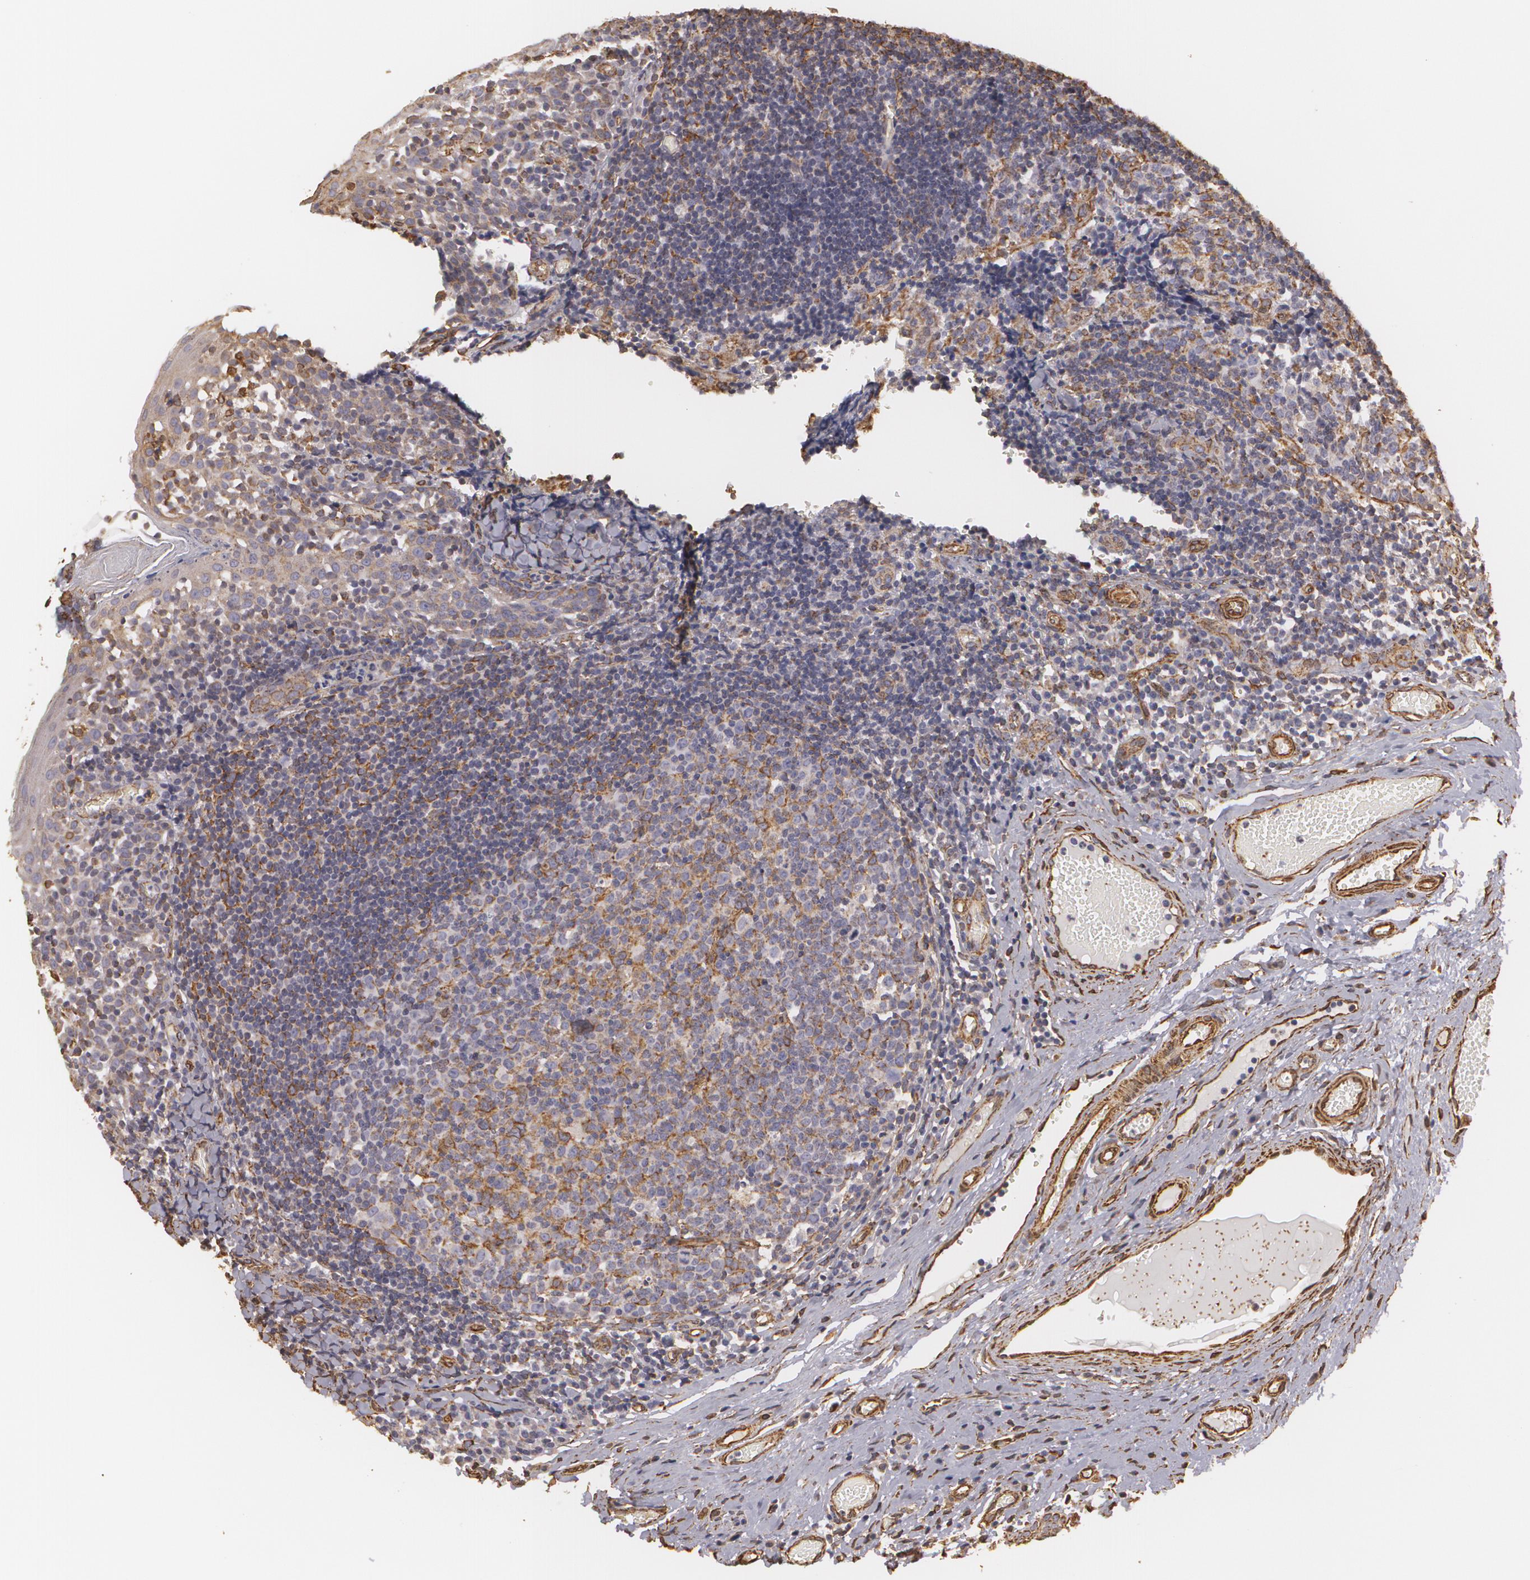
{"staining": {"intensity": "moderate", "quantity": "25%-75%", "location": "cytoplasmic/membranous"}, "tissue": "tonsil", "cell_type": "Germinal center cells", "image_type": "normal", "snomed": [{"axis": "morphology", "description": "Normal tissue, NOS"}, {"axis": "topography", "description": "Tonsil"}], "caption": "Immunohistochemical staining of unremarkable human tonsil demonstrates 25%-75% levels of moderate cytoplasmic/membranous protein positivity in approximately 25%-75% of germinal center cells. (DAB (3,3'-diaminobenzidine) = brown stain, brightfield microscopy at high magnification).", "gene": "CYB5R3", "patient": {"sex": "female", "age": 34}}